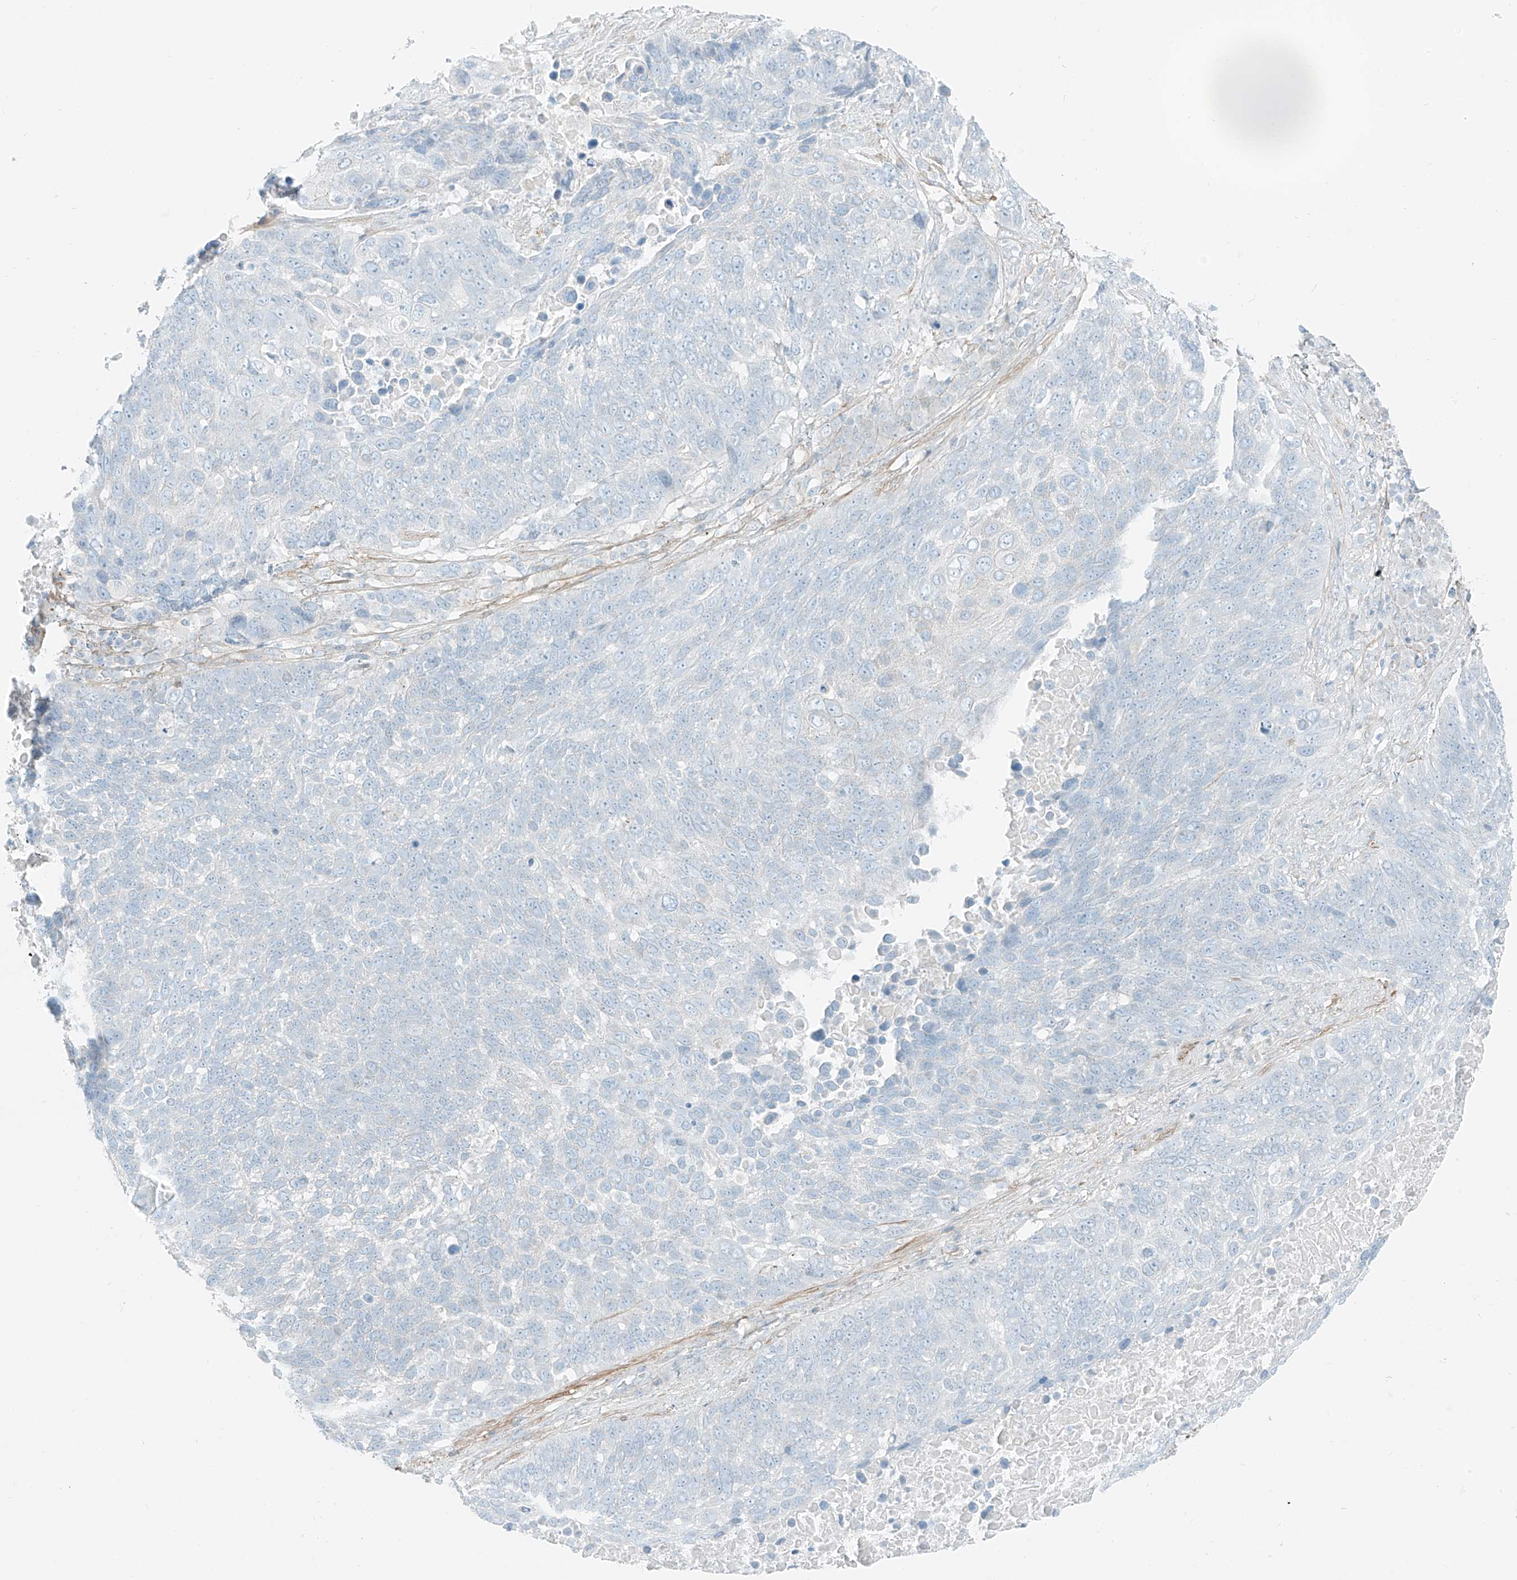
{"staining": {"intensity": "negative", "quantity": "none", "location": "none"}, "tissue": "lung cancer", "cell_type": "Tumor cells", "image_type": "cancer", "snomed": [{"axis": "morphology", "description": "Squamous cell carcinoma, NOS"}, {"axis": "topography", "description": "Lung"}], "caption": "This is an IHC photomicrograph of lung cancer (squamous cell carcinoma). There is no expression in tumor cells.", "gene": "SMCP", "patient": {"sex": "male", "age": 66}}